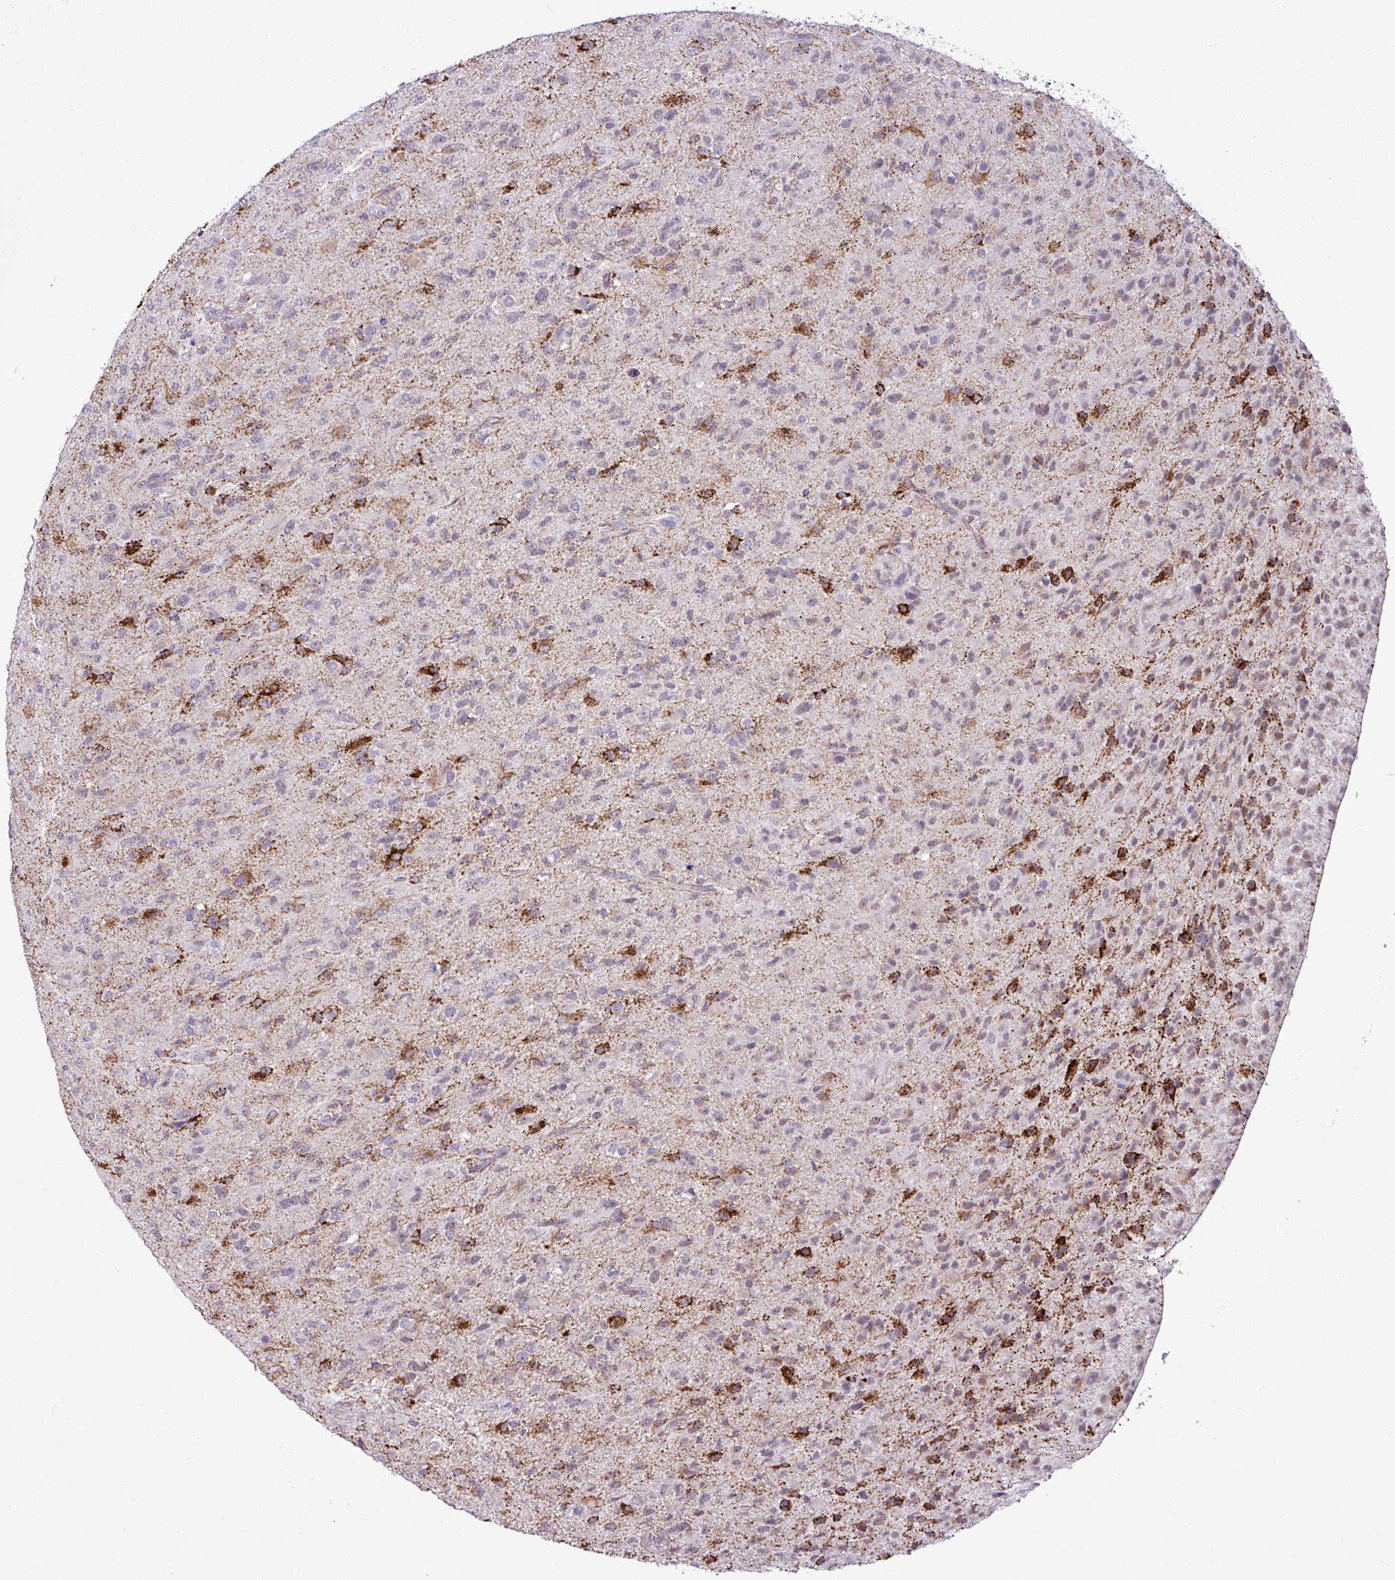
{"staining": {"intensity": "strong", "quantity": "25%-75%", "location": "cytoplasmic/membranous"}, "tissue": "glioma", "cell_type": "Tumor cells", "image_type": "cancer", "snomed": [{"axis": "morphology", "description": "Glioma, malignant, Low grade"}, {"axis": "topography", "description": "Brain"}], "caption": "Tumor cells display strong cytoplasmic/membranous expression in about 25%-75% of cells in malignant low-grade glioma.", "gene": "SGPP1", "patient": {"sex": "male", "age": 65}}